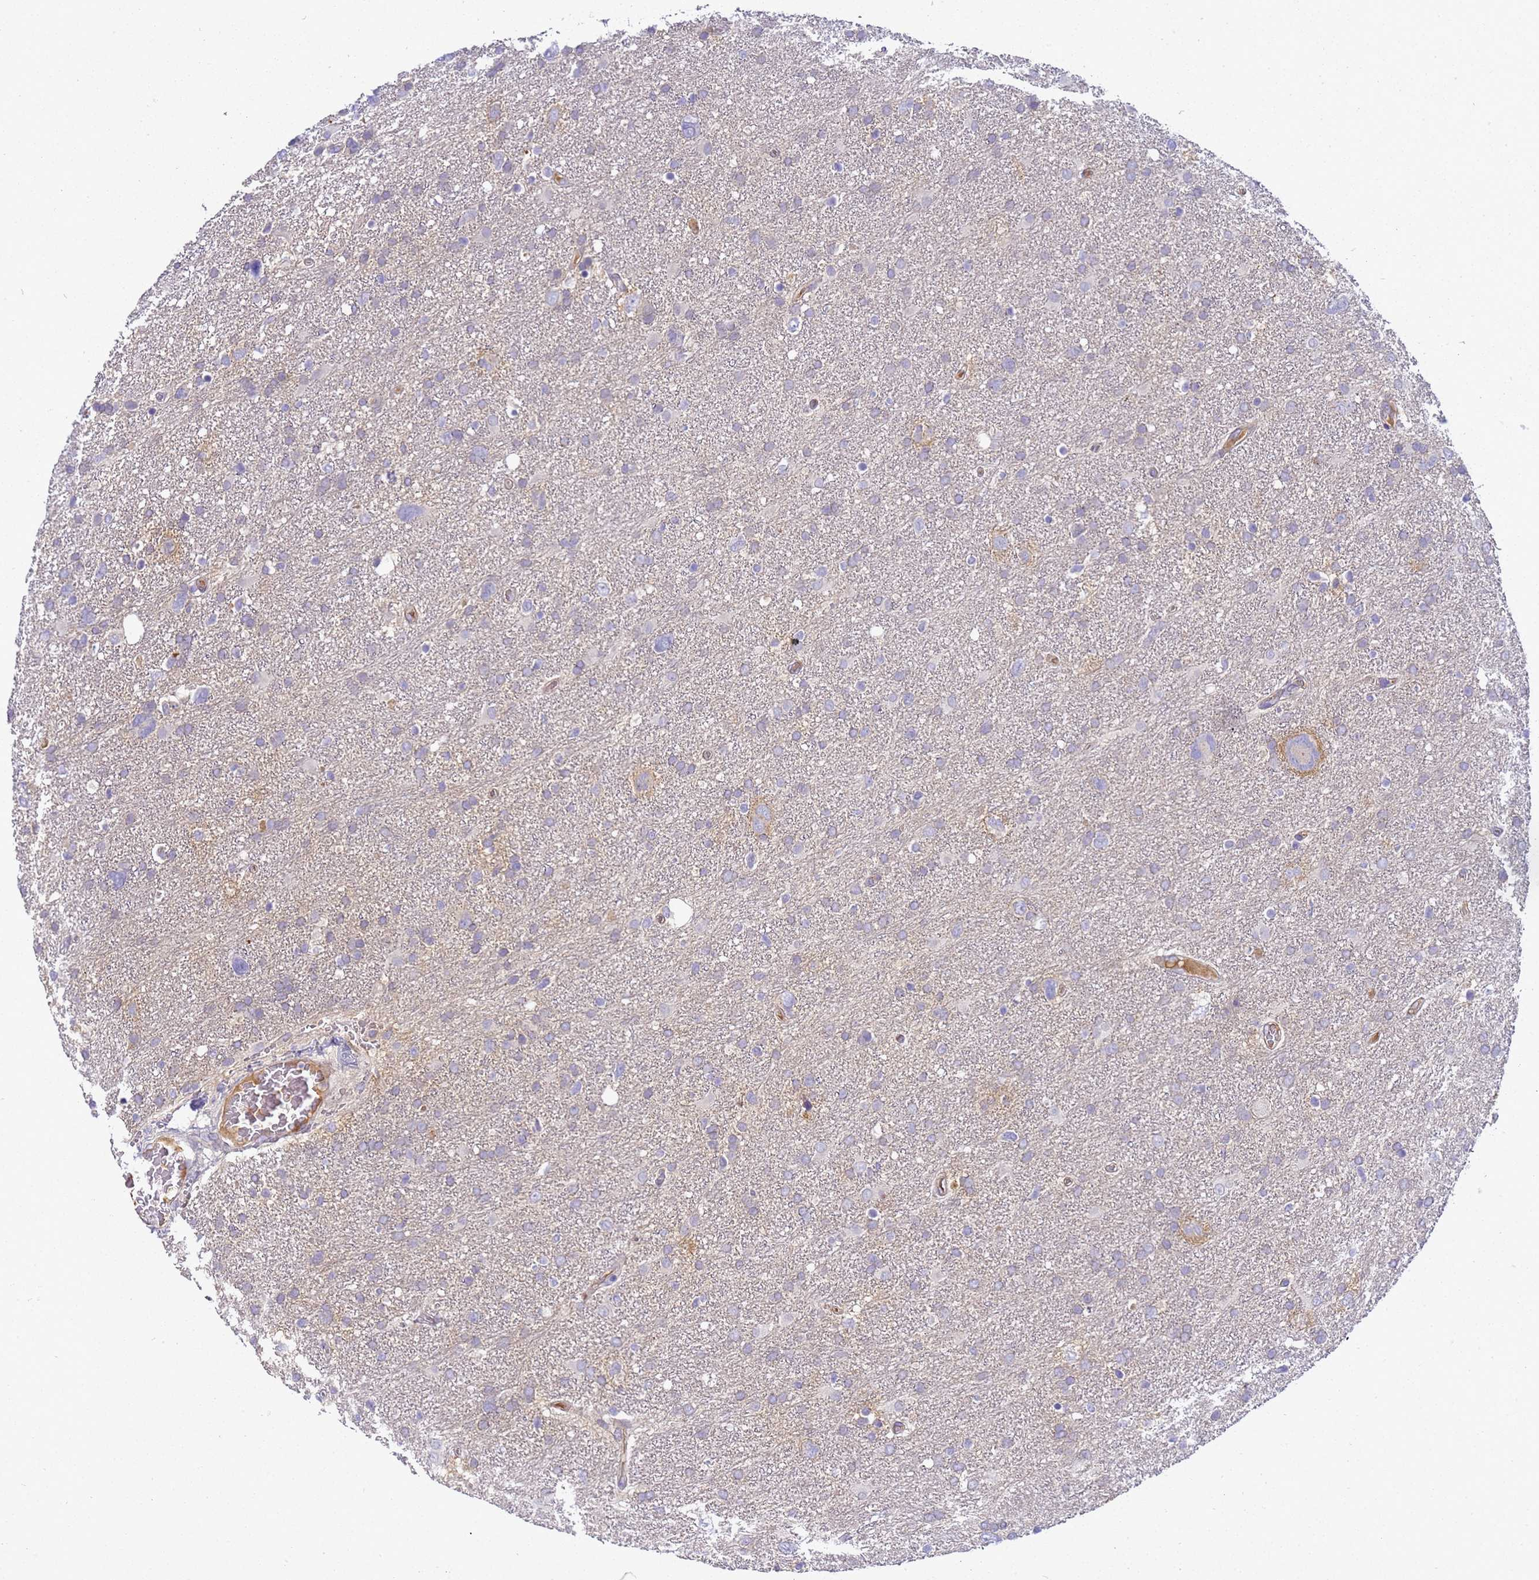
{"staining": {"intensity": "negative", "quantity": "none", "location": "none"}, "tissue": "glioma", "cell_type": "Tumor cells", "image_type": "cancer", "snomed": [{"axis": "morphology", "description": "Glioma, malignant, High grade"}, {"axis": "topography", "description": "Brain"}], "caption": "Histopathology image shows no protein positivity in tumor cells of glioma tissue.", "gene": "TBCD", "patient": {"sex": "male", "age": 61}}